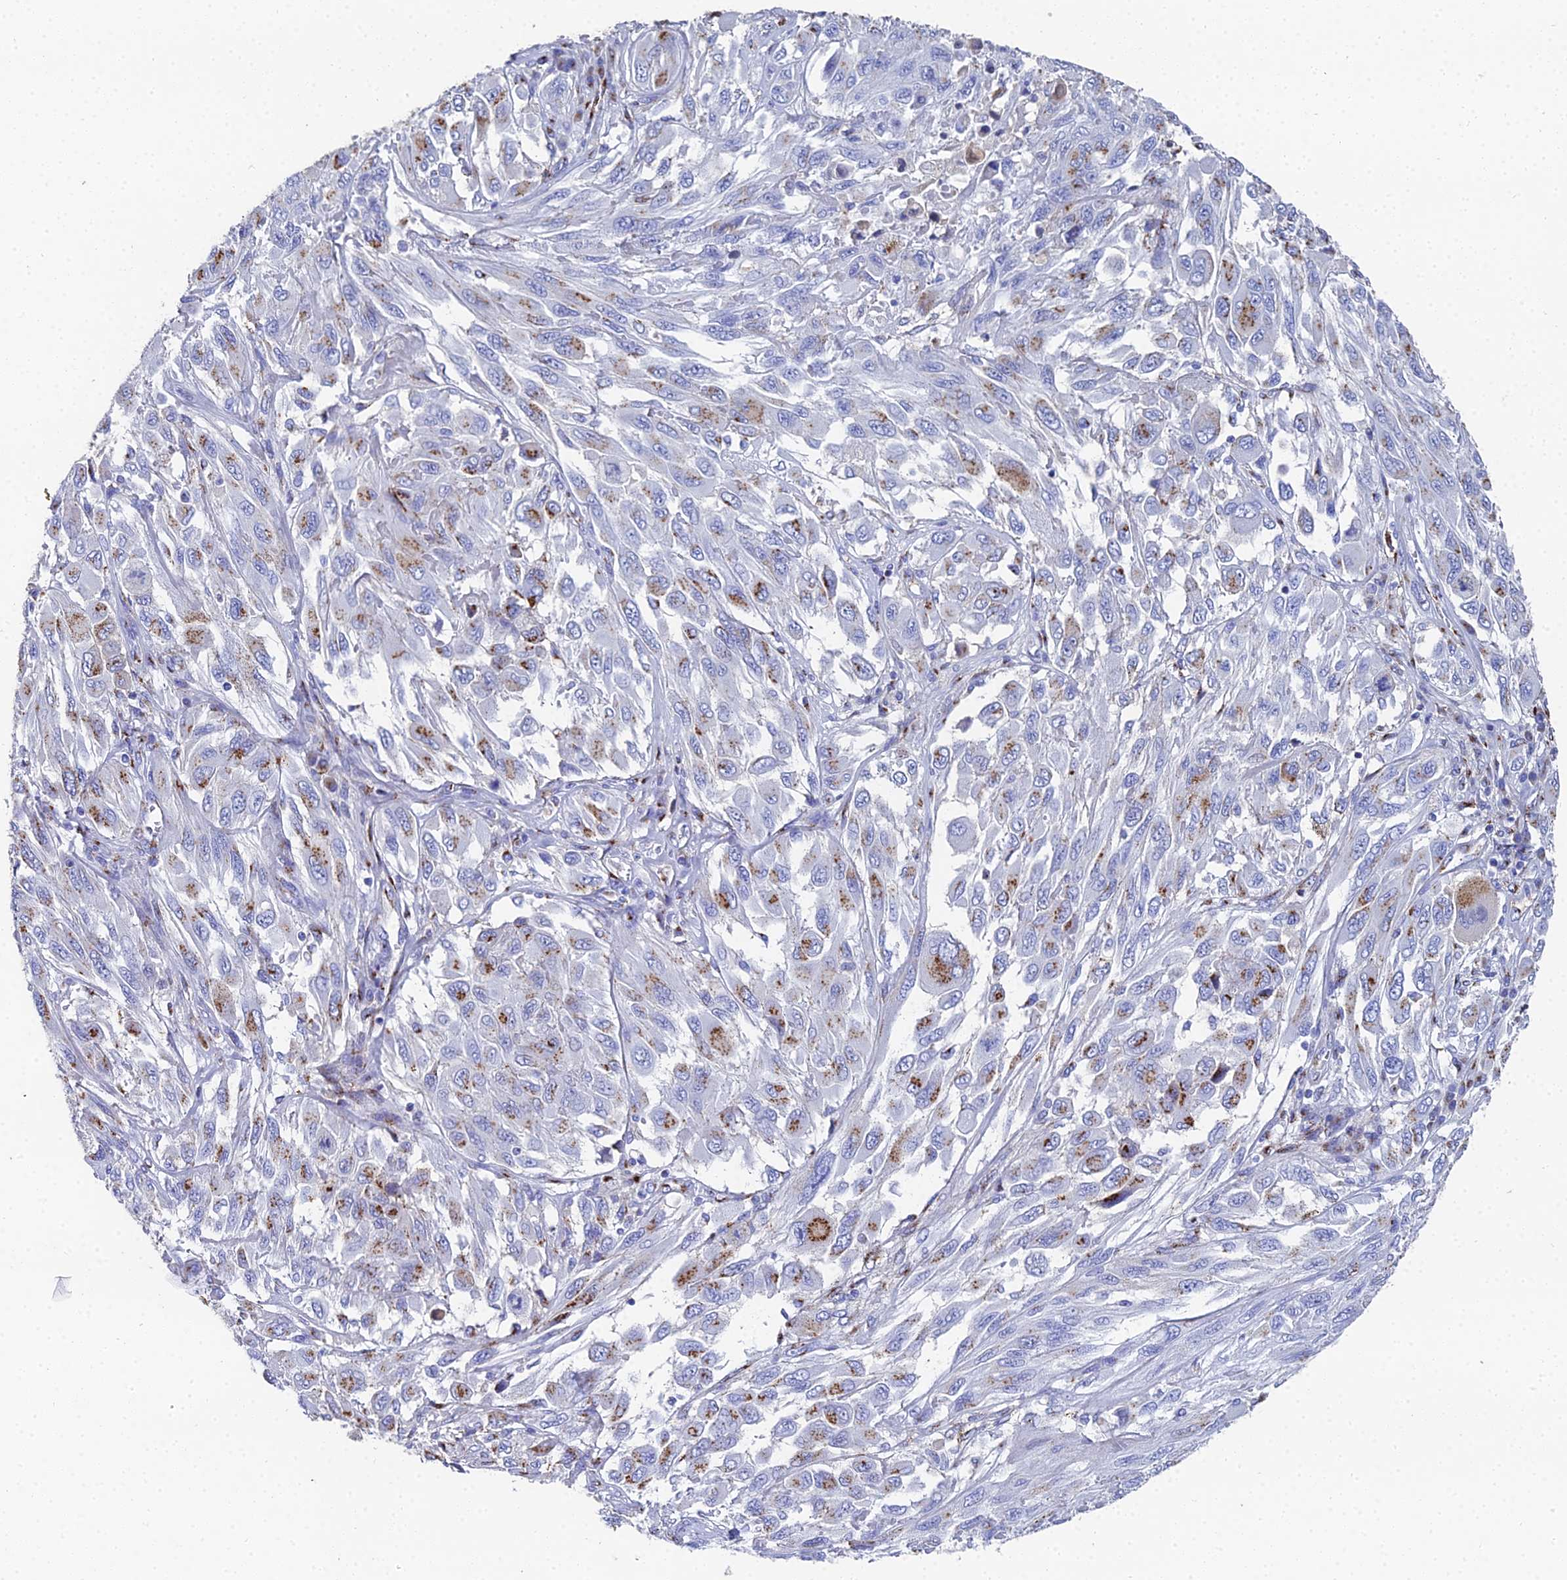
{"staining": {"intensity": "moderate", "quantity": "25%-75%", "location": "cytoplasmic/membranous"}, "tissue": "melanoma", "cell_type": "Tumor cells", "image_type": "cancer", "snomed": [{"axis": "morphology", "description": "Malignant melanoma, NOS"}, {"axis": "topography", "description": "Skin"}], "caption": "Malignant melanoma stained for a protein (brown) shows moderate cytoplasmic/membranous positive positivity in about 25%-75% of tumor cells.", "gene": "ENSG00000268674", "patient": {"sex": "female", "age": 91}}